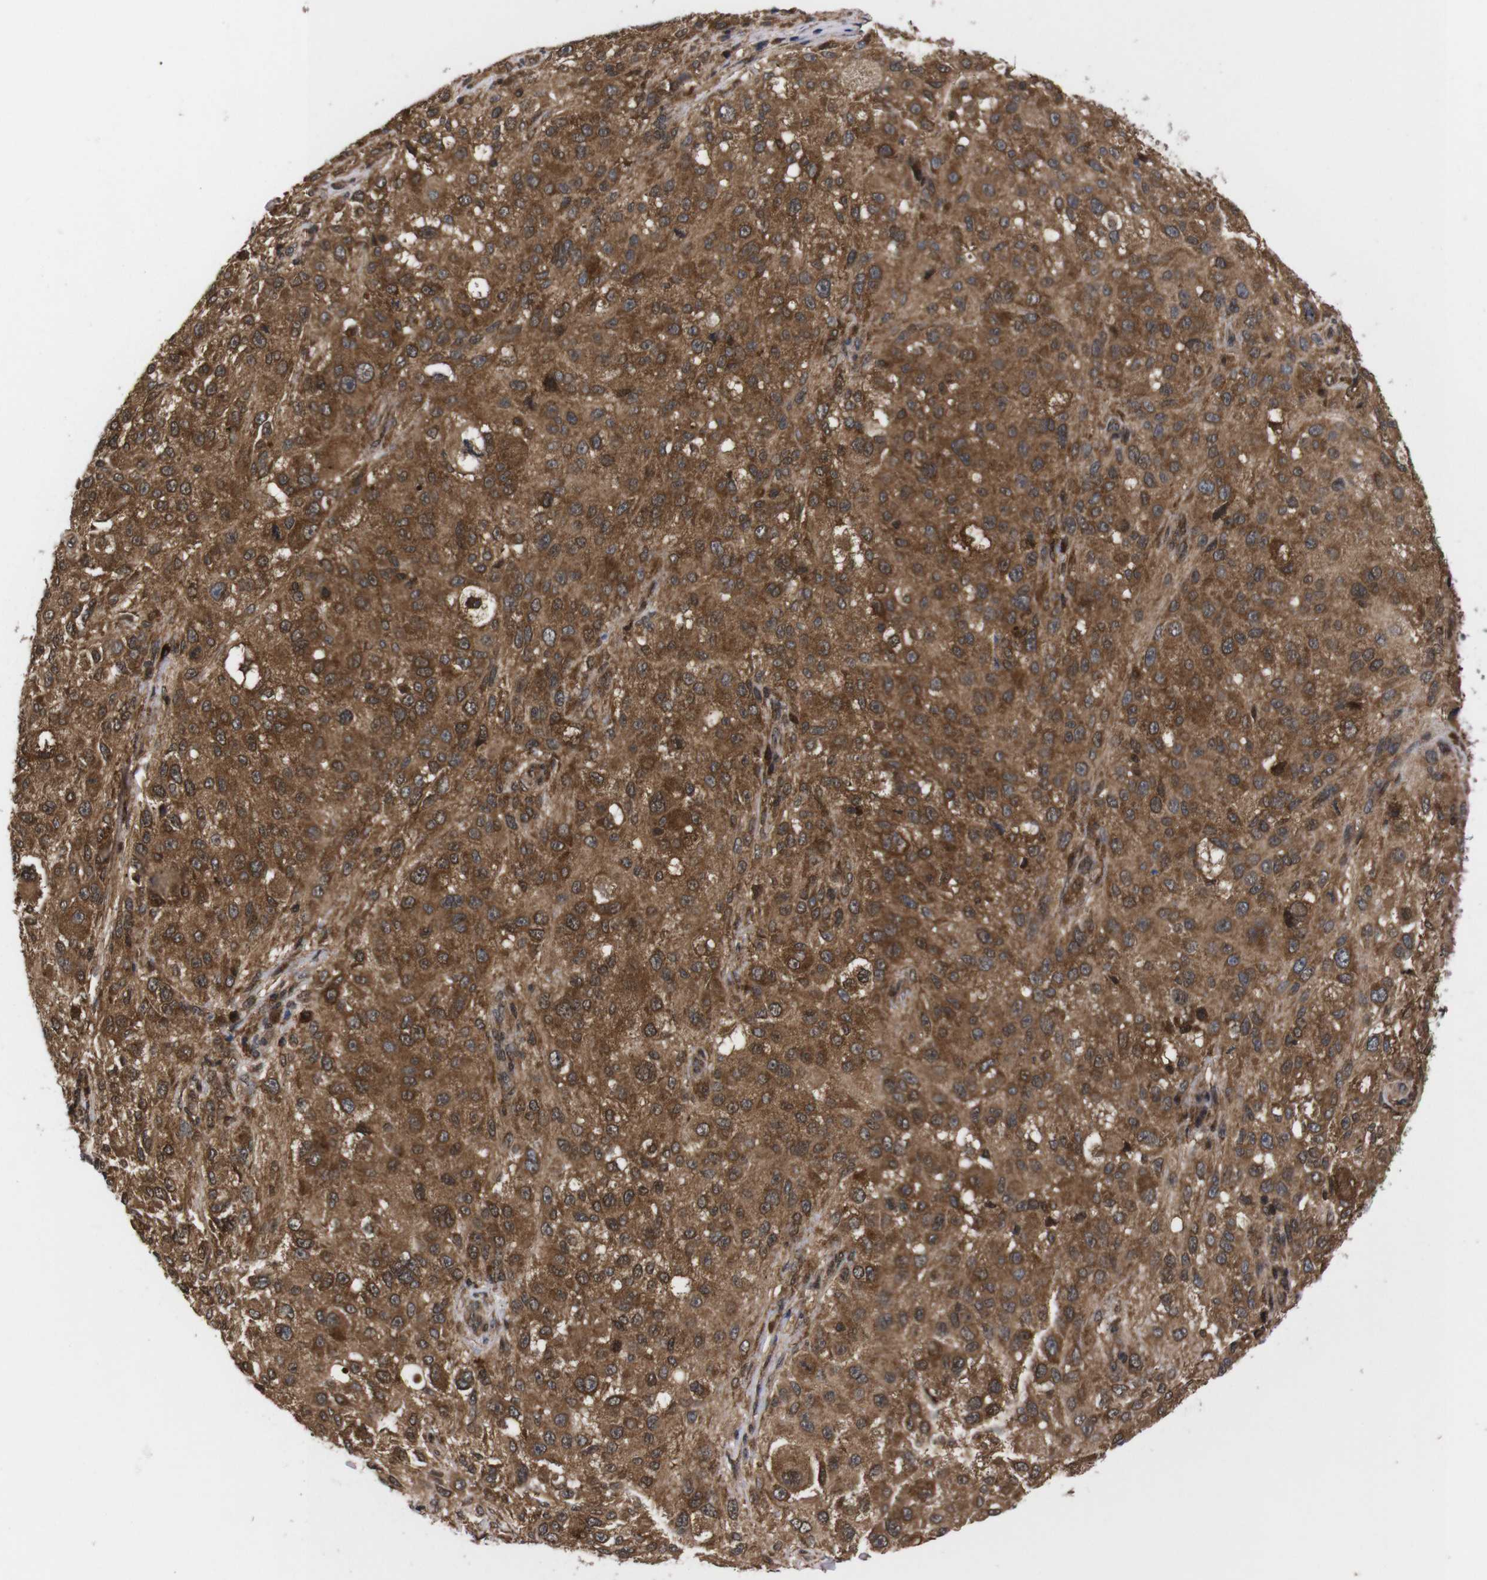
{"staining": {"intensity": "moderate", "quantity": ">75%", "location": "cytoplasmic/membranous"}, "tissue": "melanoma", "cell_type": "Tumor cells", "image_type": "cancer", "snomed": [{"axis": "morphology", "description": "Necrosis, NOS"}, {"axis": "morphology", "description": "Malignant melanoma, NOS"}, {"axis": "topography", "description": "Skin"}], "caption": "Tumor cells exhibit medium levels of moderate cytoplasmic/membranous positivity in about >75% of cells in human melanoma.", "gene": "UBQLN2", "patient": {"sex": "female", "age": 87}}